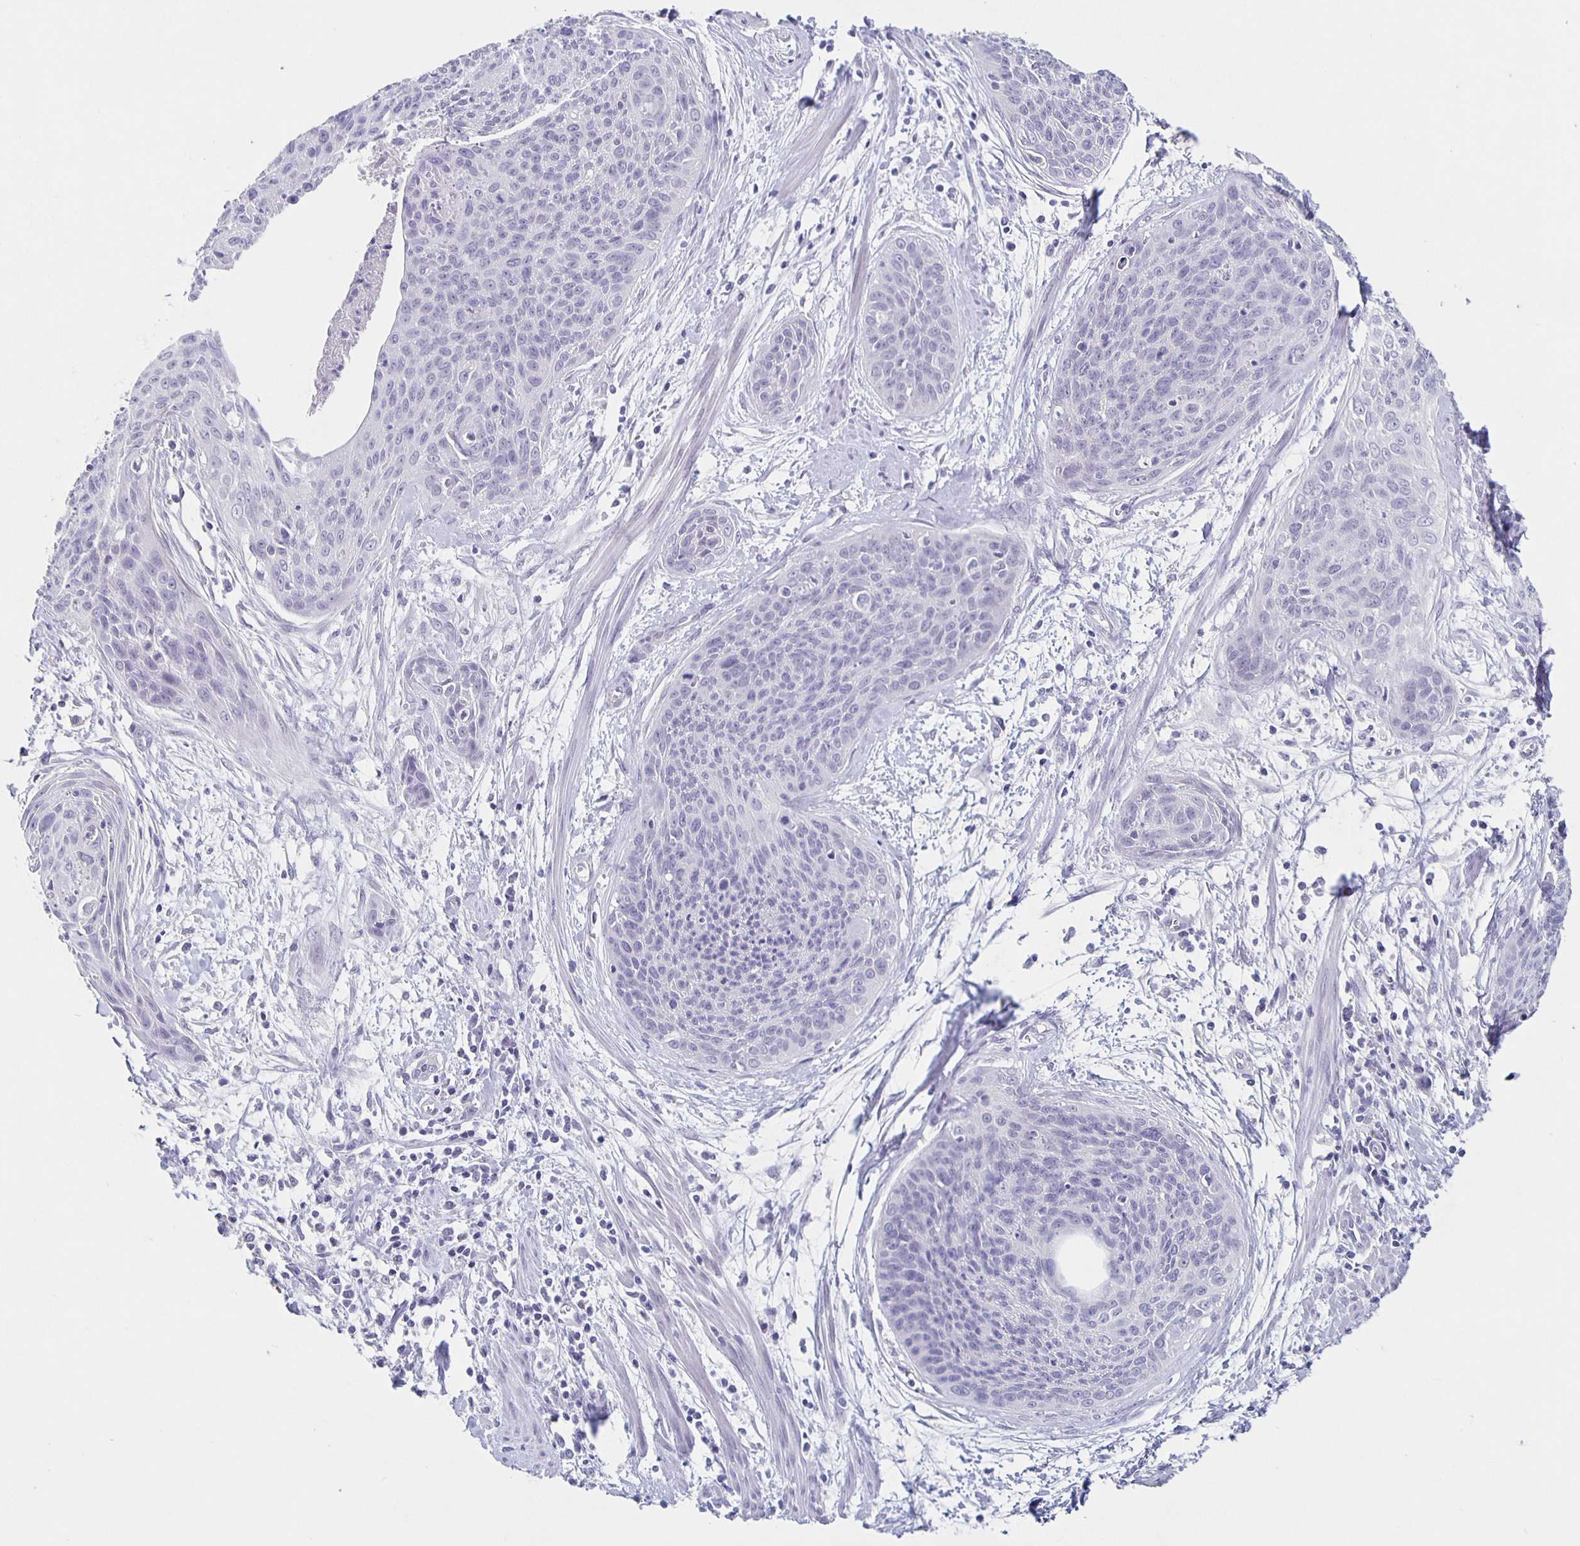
{"staining": {"intensity": "negative", "quantity": "none", "location": "none"}, "tissue": "cervical cancer", "cell_type": "Tumor cells", "image_type": "cancer", "snomed": [{"axis": "morphology", "description": "Squamous cell carcinoma, NOS"}, {"axis": "topography", "description": "Cervix"}], "caption": "DAB immunohistochemical staining of cervical squamous cell carcinoma displays no significant positivity in tumor cells.", "gene": "CARNS1", "patient": {"sex": "female", "age": 55}}